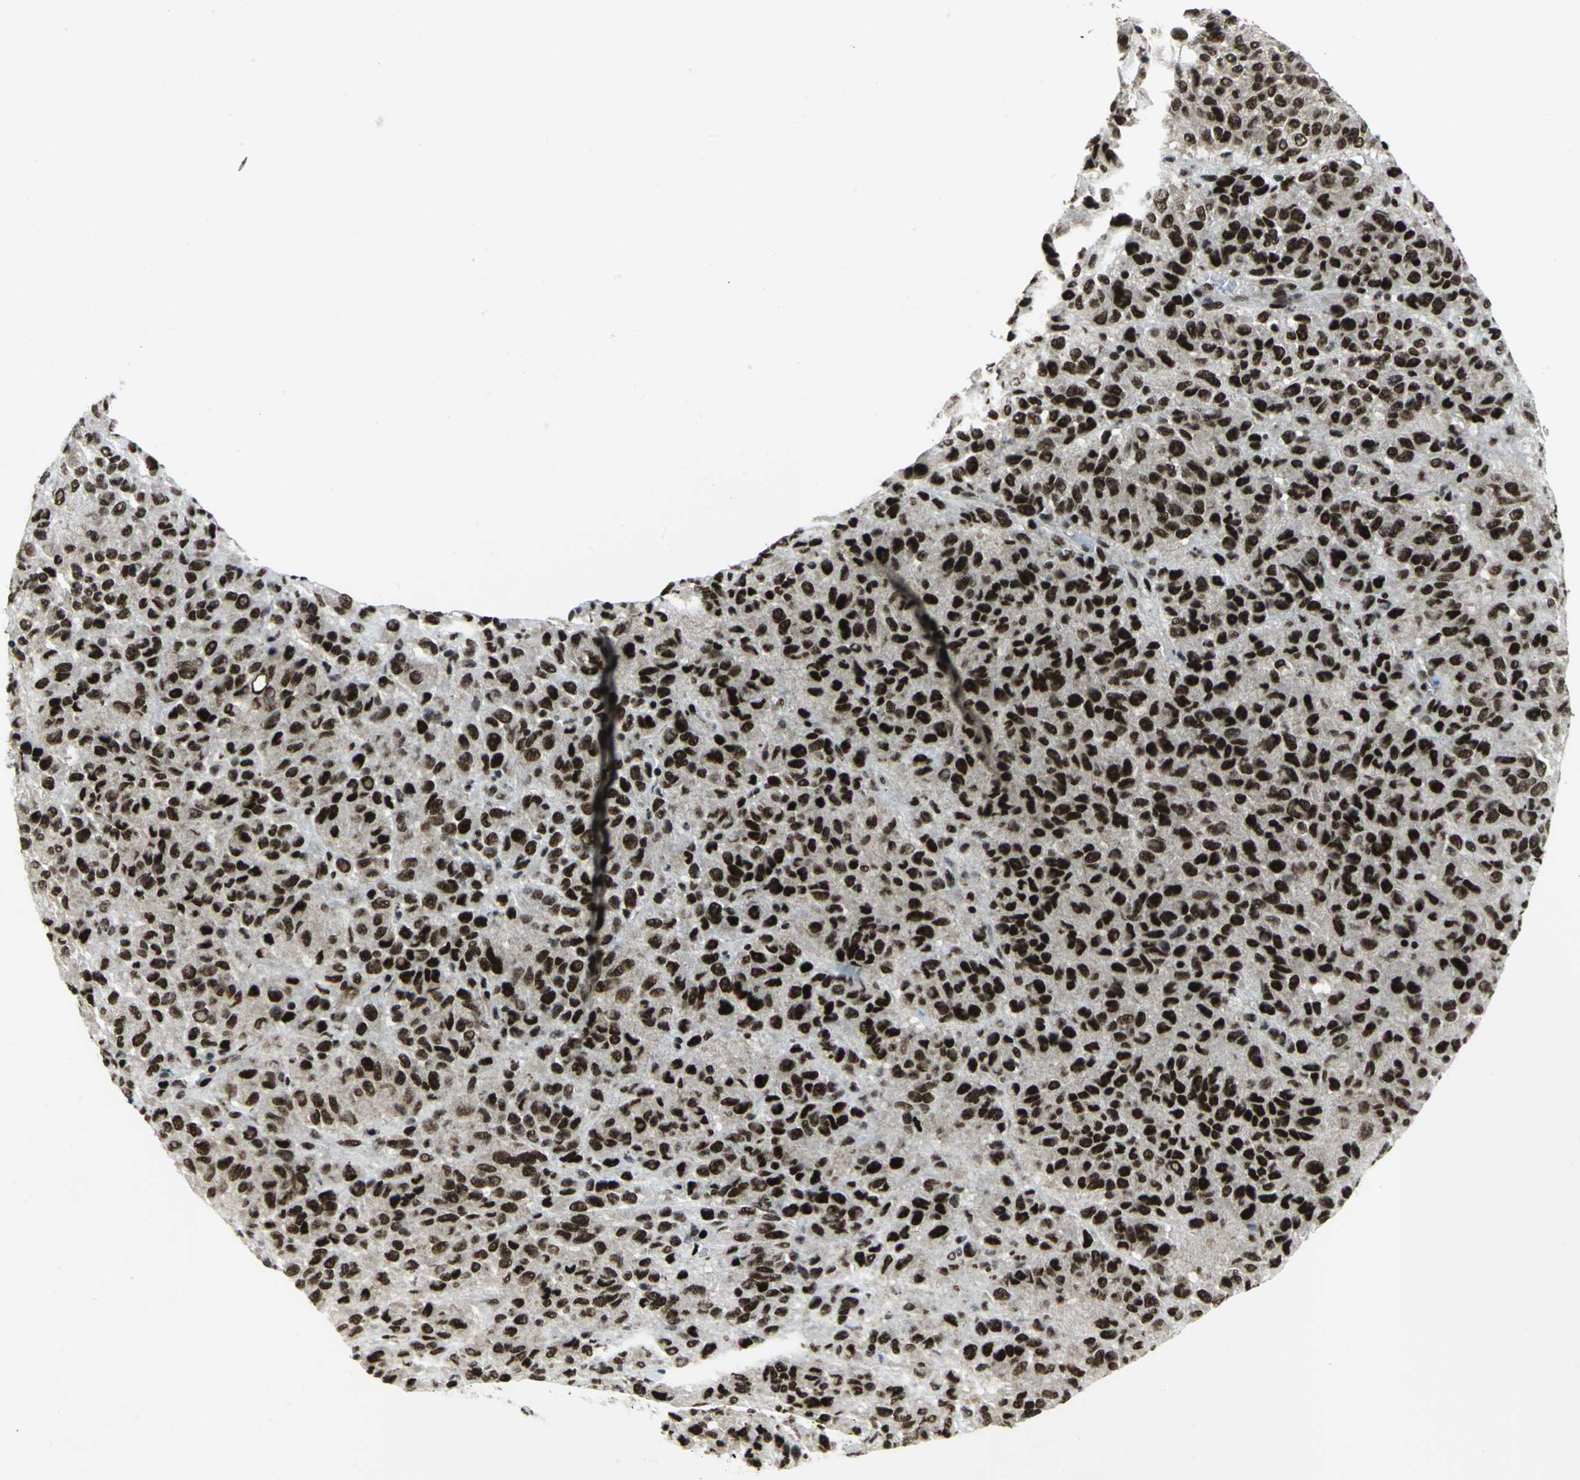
{"staining": {"intensity": "strong", "quantity": ">75%", "location": "nuclear"}, "tissue": "melanoma", "cell_type": "Tumor cells", "image_type": "cancer", "snomed": [{"axis": "morphology", "description": "Malignant melanoma, Metastatic site"}, {"axis": "topography", "description": "Lung"}], "caption": "An immunohistochemistry (IHC) photomicrograph of tumor tissue is shown. Protein staining in brown shows strong nuclear positivity in melanoma within tumor cells.", "gene": "SMARCA4", "patient": {"sex": "male", "age": 64}}